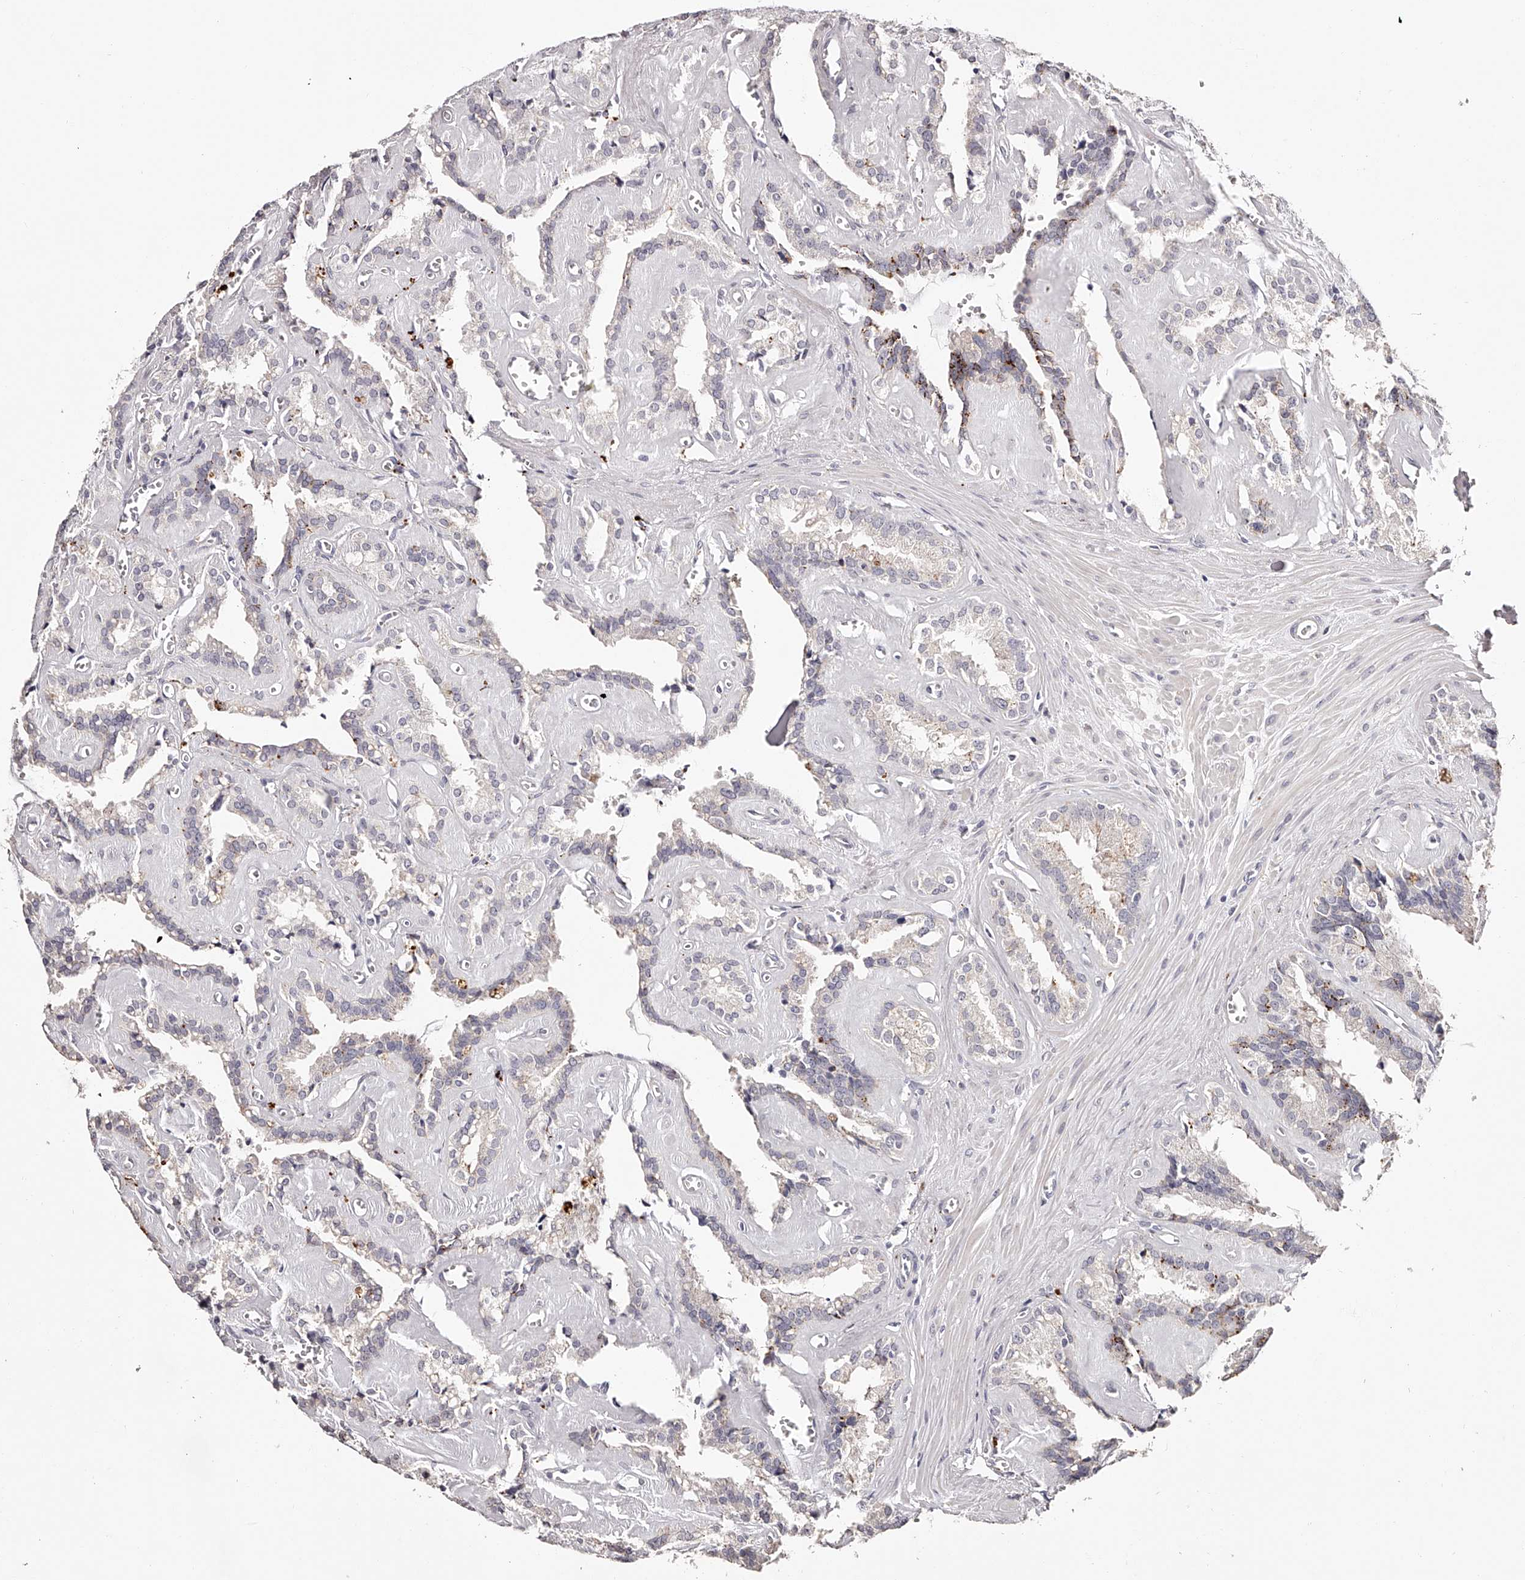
{"staining": {"intensity": "negative", "quantity": "none", "location": "none"}, "tissue": "seminal vesicle", "cell_type": "Glandular cells", "image_type": "normal", "snomed": [{"axis": "morphology", "description": "Normal tissue, NOS"}, {"axis": "topography", "description": "Prostate"}, {"axis": "topography", "description": "Seminal veicle"}], "caption": "Human seminal vesicle stained for a protein using immunohistochemistry (IHC) displays no staining in glandular cells.", "gene": "SLC35D3", "patient": {"sex": "male", "age": 59}}